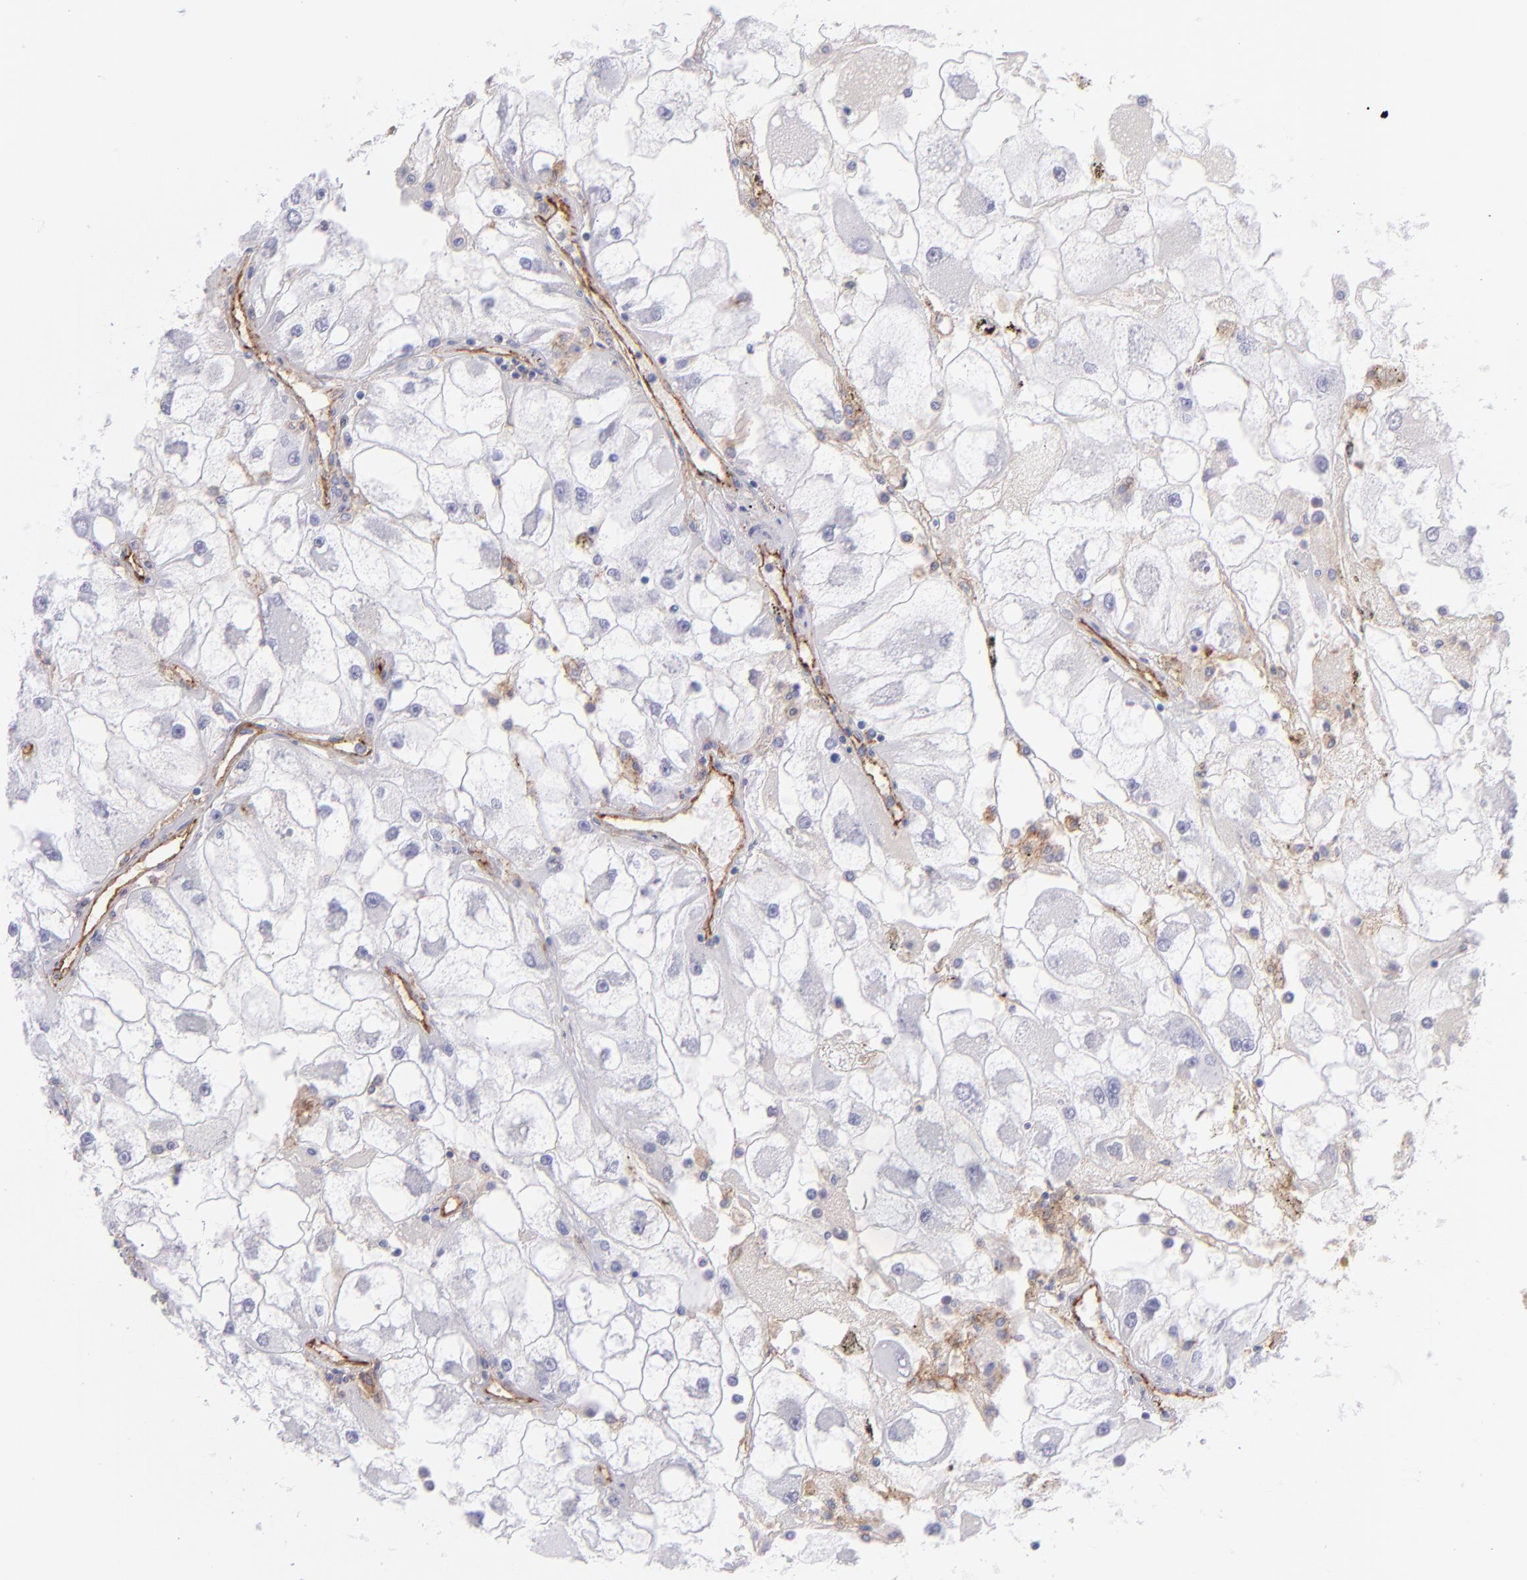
{"staining": {"intensity": "weak", "quantity": "<25%", "location": "cytoplasmic/membranous"}, "tissue": "renal cancer", "cell_type": "Tumor cells", "image_type": "cancer", "snomed": [{"axis": "morphology", "description": "Adenocarcinoma, NOS"}, {"axis": "topography", "description": "Kidney"}], "caption": "Image shows no significant protein positivity in tumor cells of adenocarcinoma (renal). (DAB immunohistochemistry with hematoxylin counter stain).", "gene": "CD81", "patient": {"sex": "female", "age": 73}}